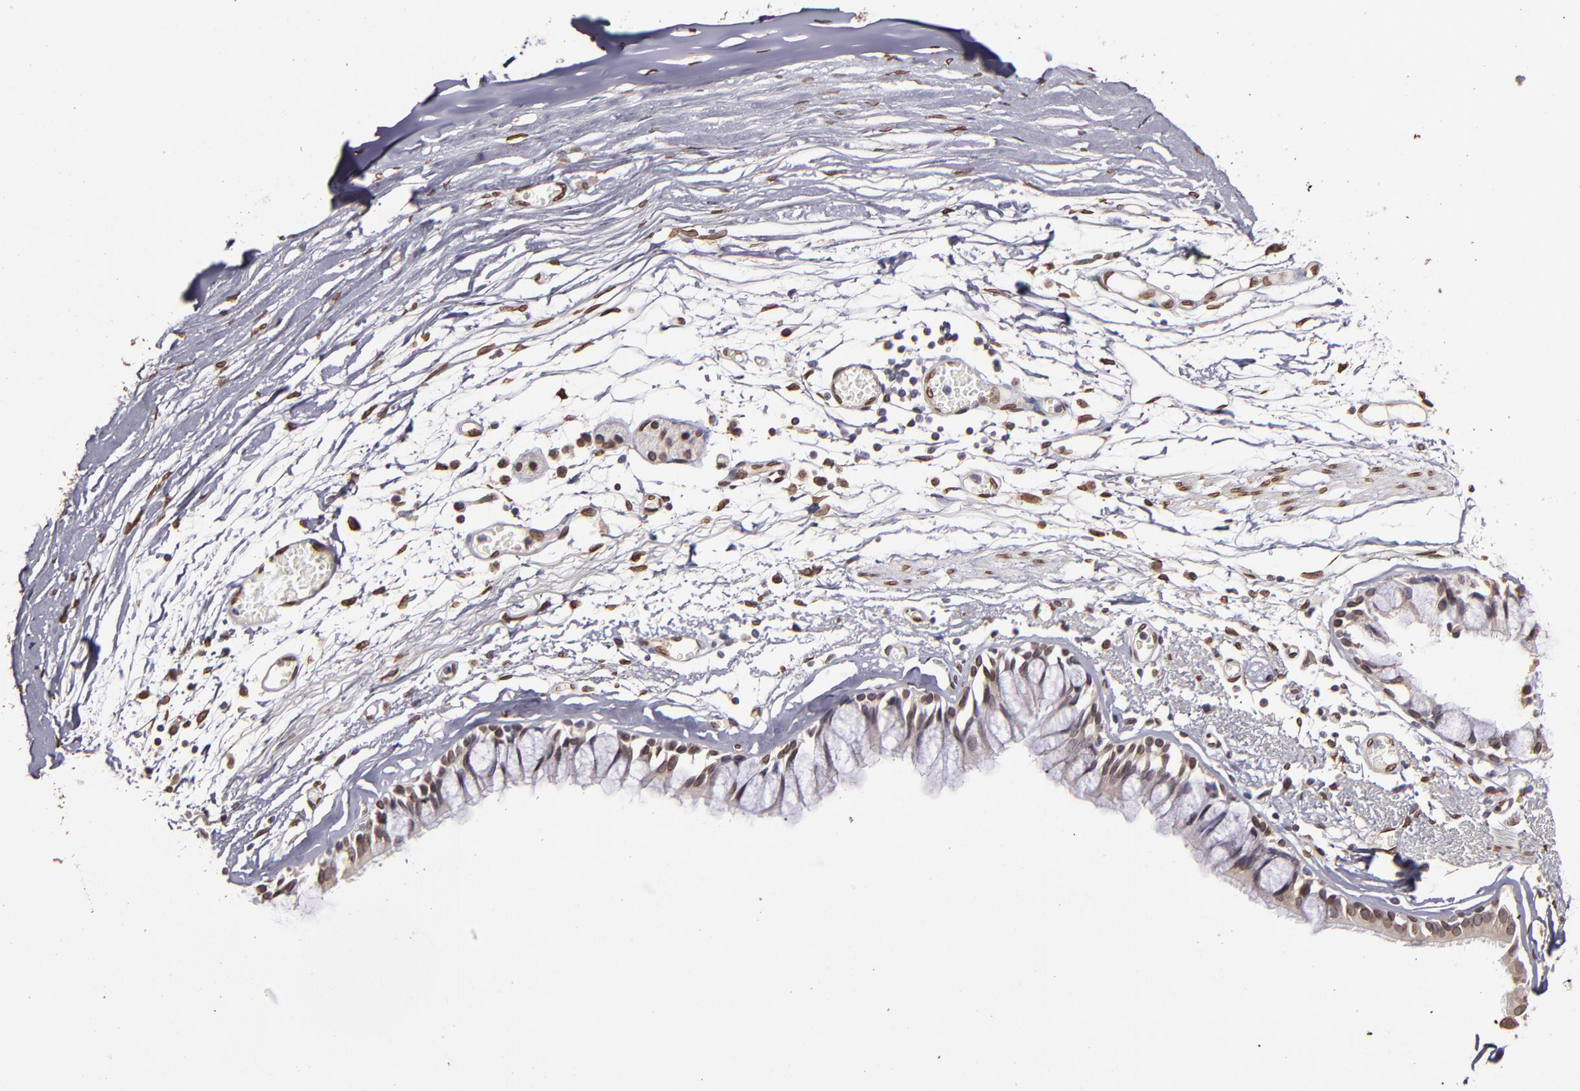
{"staining": {"intensity": "moderate", "quantity": ">75%", "location": "nuclear"}, "tissue": "bronchus", "cell_type": "Respiratory epithelial cells", "image_type": "normal", "snomed": [{"axis": "morphology", "description": "Normal tissue, NOS"}, {"axis": "topography", "description": "Bronchus"}, {"axis": "topography", "description": "Lung"}], "caption": "Human bronchus stained for a protein (brown) shows moderate nuclear positive staining in approximately >75% of respiratory epithelial cells.", "gene": "PUM3", "patient": {"sex": "female", "age": 56}}